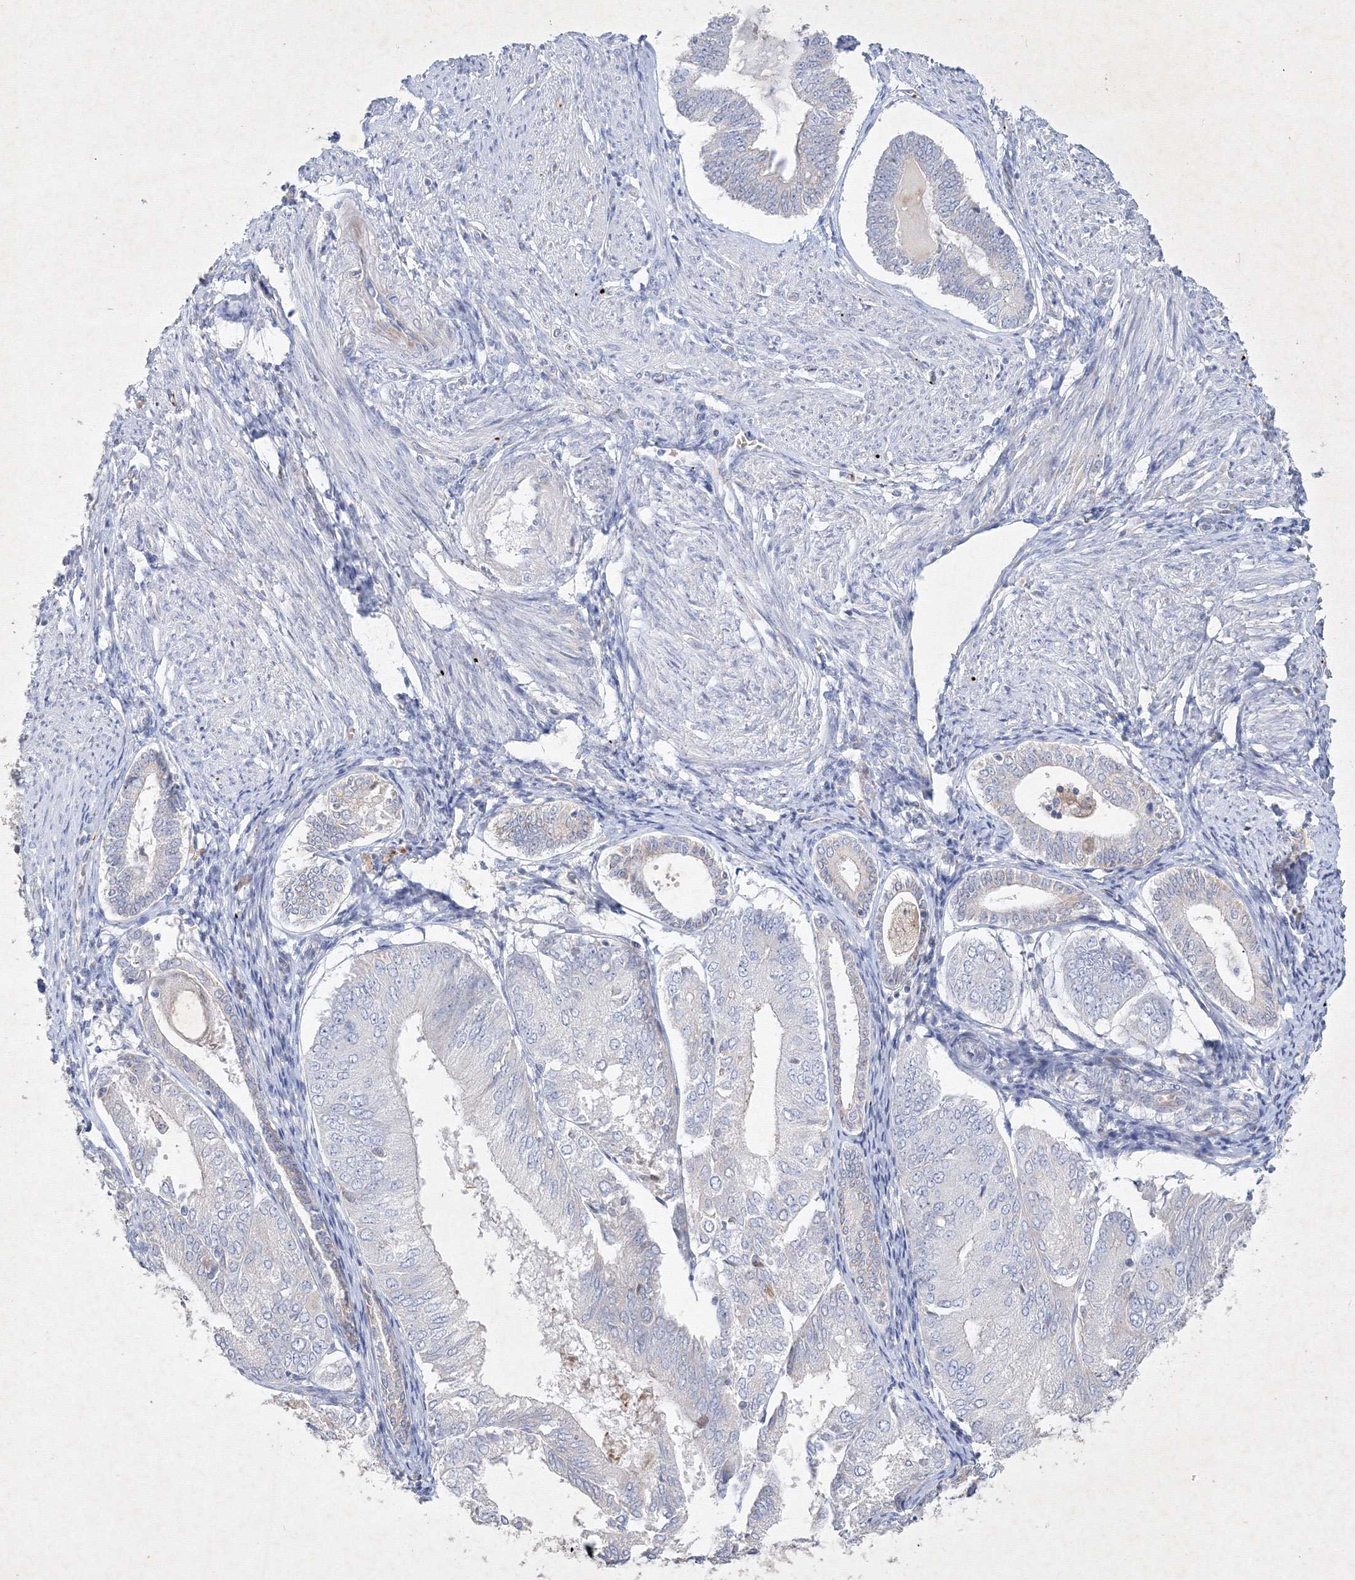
{"staining": {"intensity": "negative", "quantity": "none", "location": "none"}, "tissue": "endometrial cancer", "cell_type": "Tumor cells", "image_type": "cancer", "snomed": [{"axis": "morphology", "description": "Adenocarcinoma, NOS"}, {"axis": "topography", "description": "Endometrium"}], "caption": "DAB immunohistochemical staining of adenocarcinoma (endometrial) shows no significant expression in tumor cells.", "gene": "CXXC4", "patient": {"sex": "female", "age": 81}}